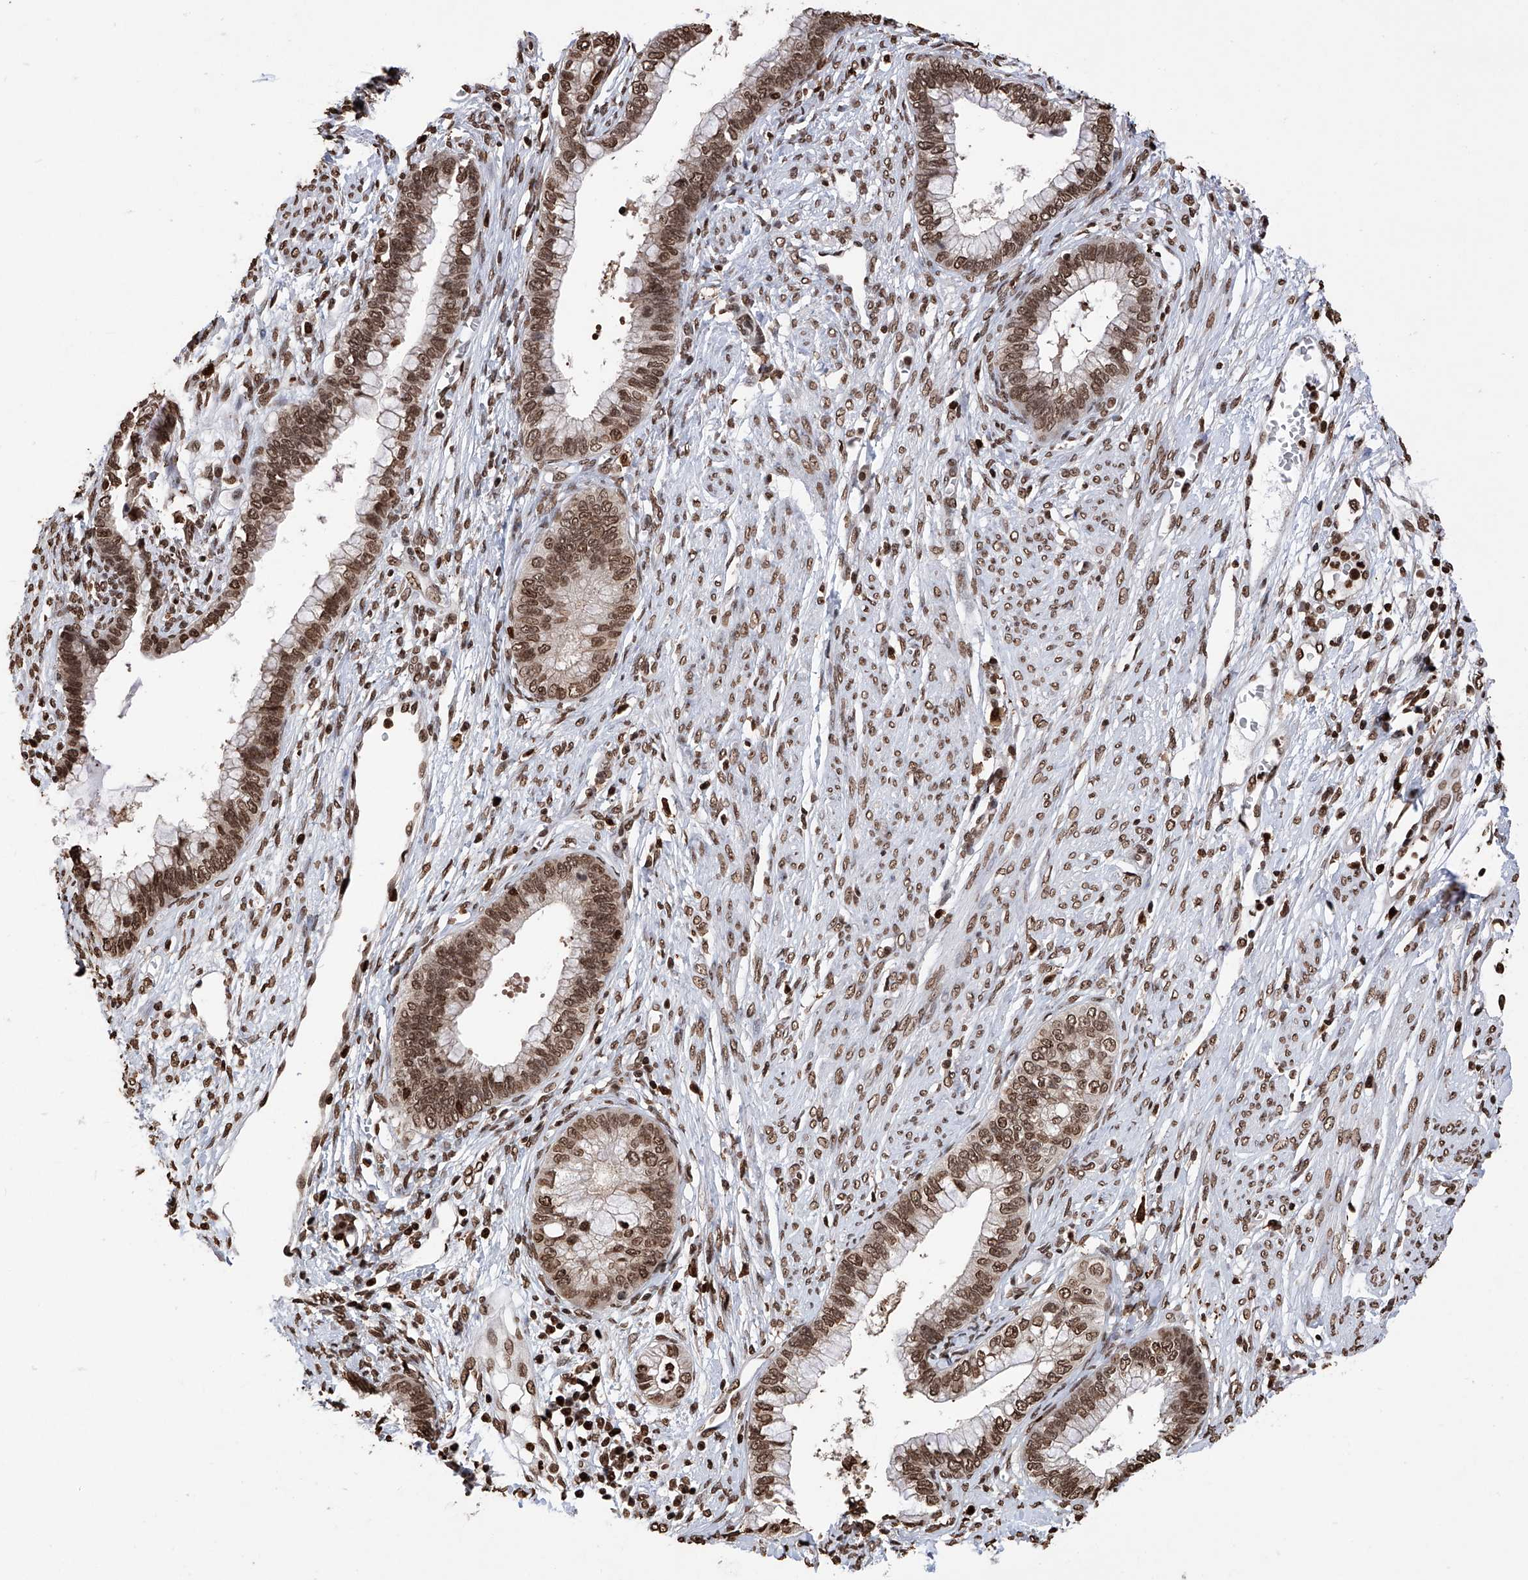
{"staining": {"intensity": "moderate", "quantity": ">75%", "location": "nuclear"}, "tissue": "cervical cancer", "cell_type": "Tumor cells", "image_type": "cancer", "snomed": [{"axis": "morphology", "description": "Adenocarcinoma, NOS"}, {"axis": "topography", "description": "Cervix"}], "caption": "Cervical cancer stained with a protein marker shows moderate staining in tumor cells.", "gene": "CFAP410", "patient": {"sex": "female", "age": 44}}